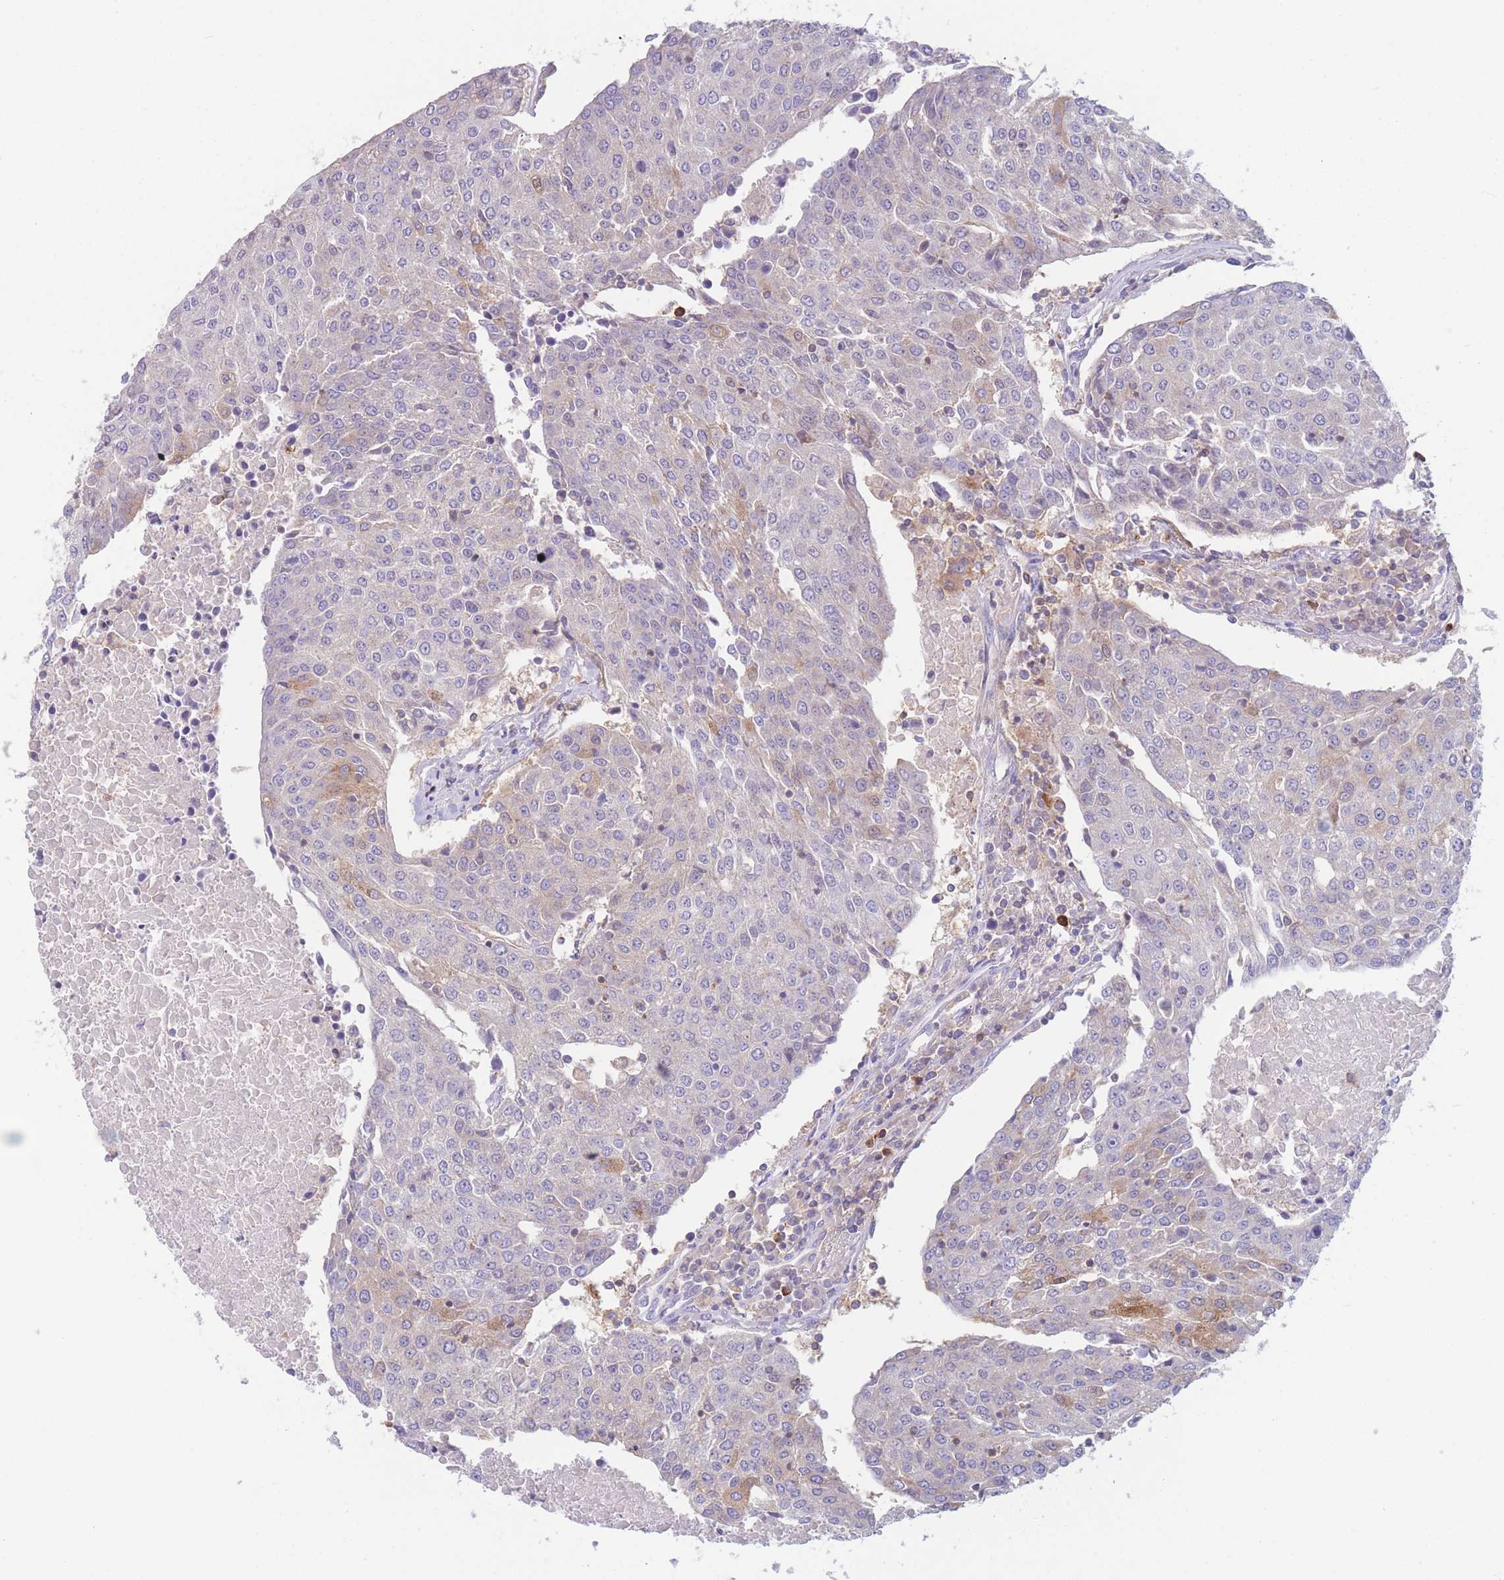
{"staining": {"intensity": "negative", "quantity": "none", "location": "none"}, "tissue": "urothelial cancer", "cell_type": "Tumor cells", "image_type": "cancer", "snomed": [{"axis": "morphology", "description": "Urothelial carcinoma, High grade"}, {"axis": "topography", "description": "Urinary bladder"}], "caption": "DAB immunohistochemical staining of urothelial cancer exhibits no significant staining in tumor cells. (Stains: DAB (3,3'-diaminobenzidine) IHC with hematoxylin counter stain, Microscopy: brightfield microscopy at high magnification).", "gene": "ST3GAL4", "patient": {"sex": "female", "age": 85}}